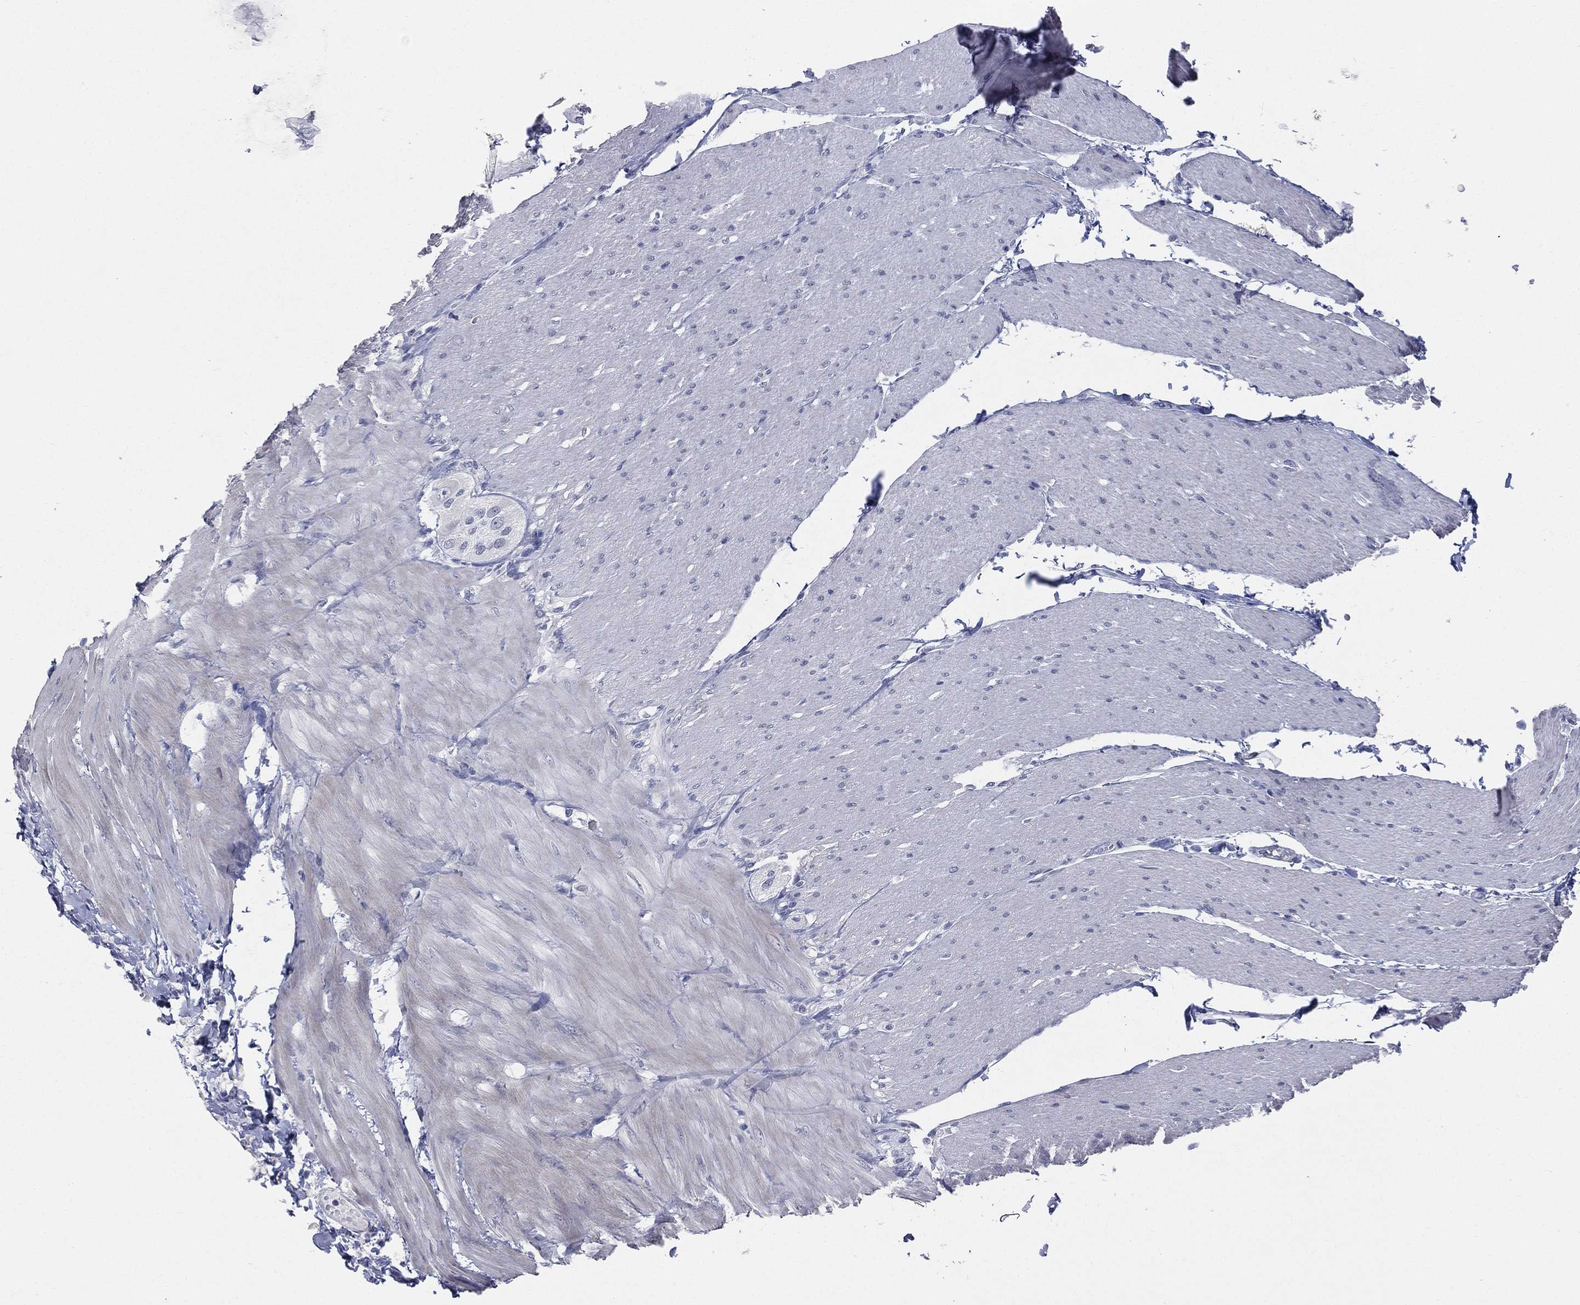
{"staining": {"intensity": "negative", "quantity": "none", "location": "none"}, "tissue": "adipose tissue", "cell_type": "Adipocytes", "image_type": "normal", "snomed": [{"axis": "morphology", "description": "Normal tissue, NOS"}, {"axis": "topography", "description": "Smooth muscle"}, {"axis": "topography", "description": "Duodenum"}, {"axis": "topography", "description": "Peripheral nerve tissue"}], "caption": "Benign adipose tissue was stained to show a protein in brown. There is no significant positivity in adipocytes. Brightfield microscopy of IHC stained with DAB (brown) and hematoxylin (blue), captured at high magnification.", "gene": "DMKN", "patient": {"sex": "female", "age": 61}}